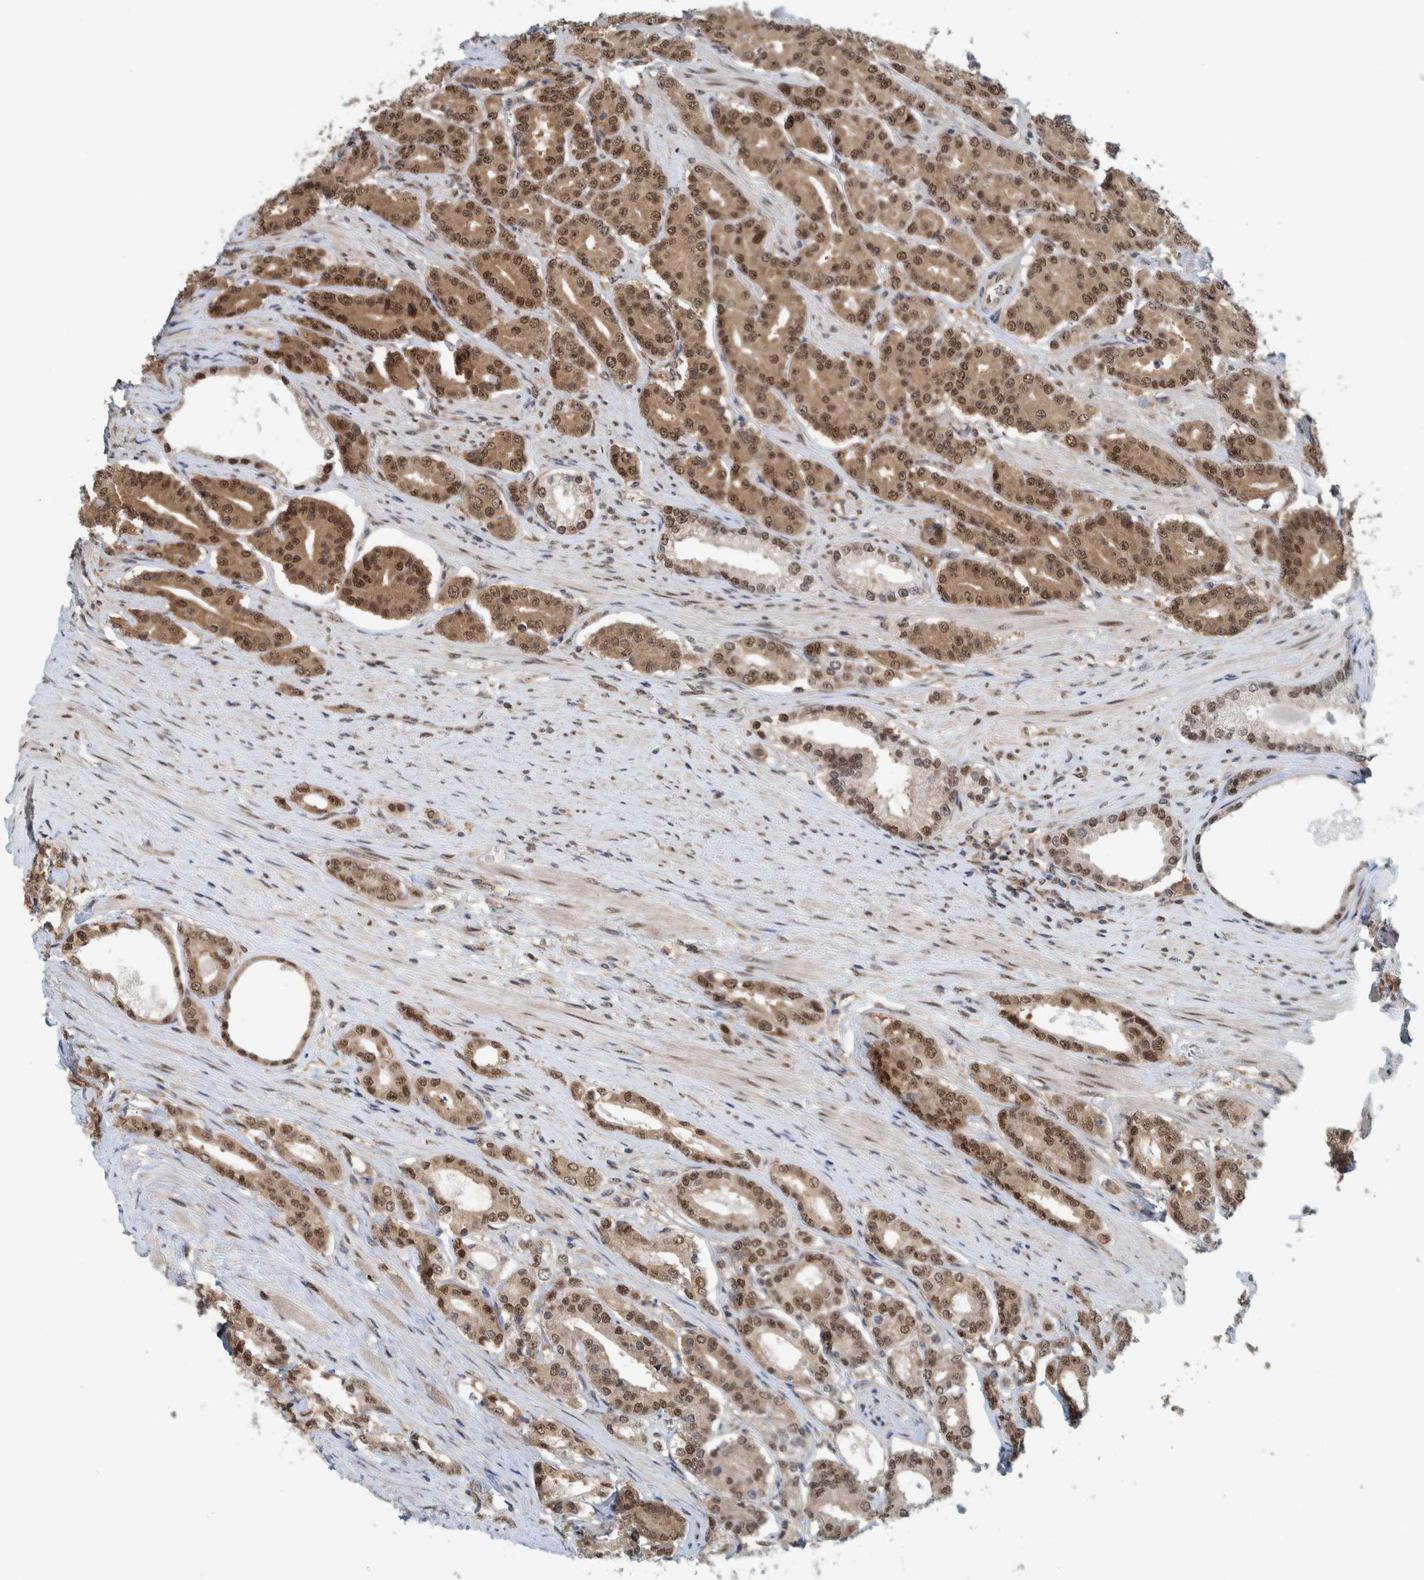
{"staining": {"intensity": "moderate", "quantity": ">75%", "location": "cytoplasmic/membranous,nuclear"}, "tissue": "prostate cancer", "cell_type": "Tumor cells", "image_type": "cancer", "snomed": [{"axis": "morphology", "description": "Adenocarcinoma, High grade"}, {"axis": "topography", "description": "Prostate"}], "caption": "A photomicrograph of prostate cancer (adenocarcinoma (high-grade)) stained for a protein exhibits moderate cytoplasmic/membranous and nuclear brown staining in tumor cells. (IHC, brightfield microscopy, high magnification).", "gene": "COPS3", "patient": {"sex": "male", "age": 71}}